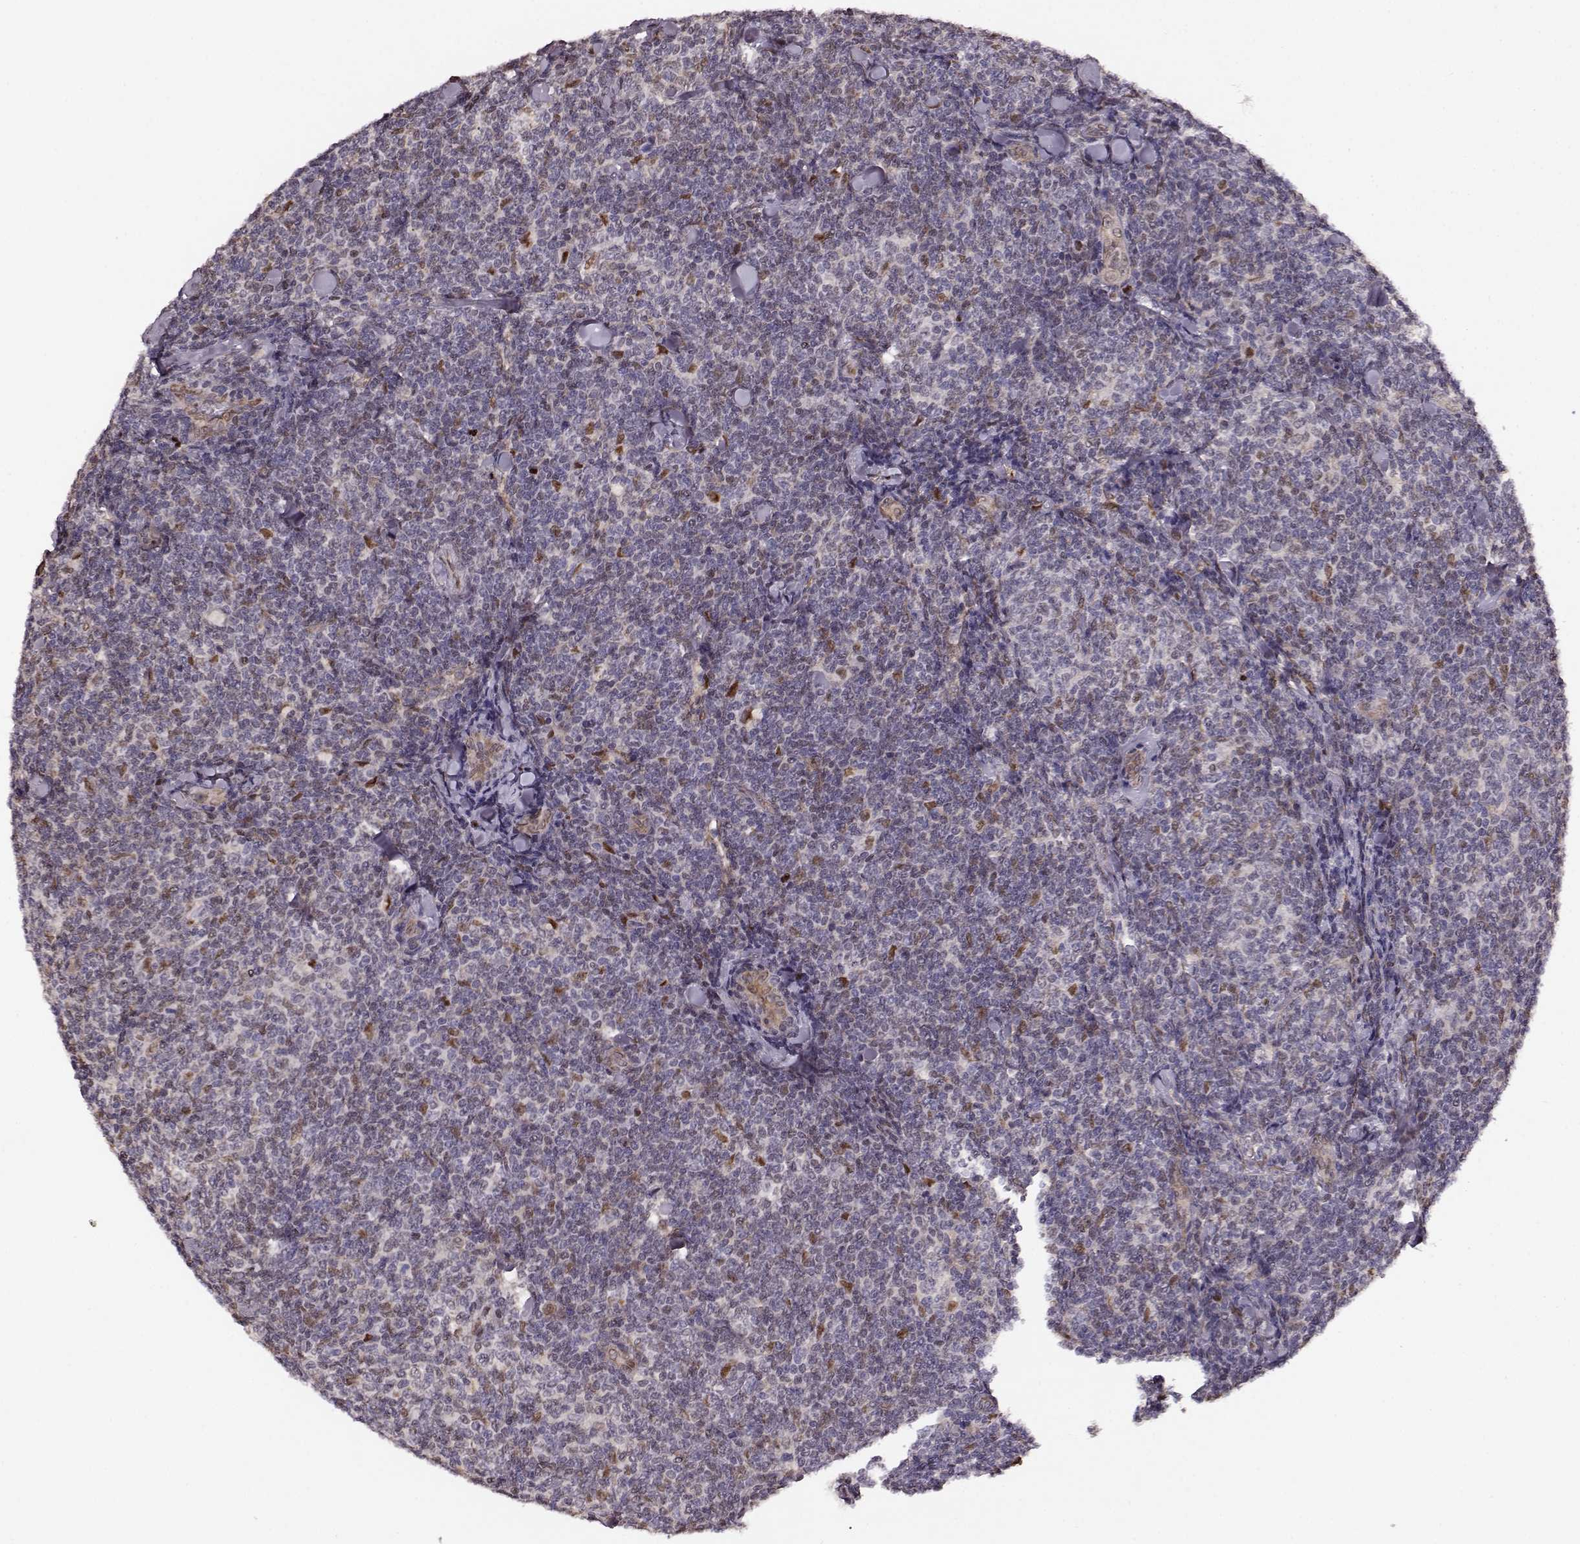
{"staining": {"intensity": "negative", "quantity": "none", "location": "none"}, "tissue": "lymphoma", "cell_type": "Tumor cells", "image_type": "cancer", "snomed": [{"axis": "morphology", "description": "Malignant lymphoma, non-Hodgkin's type, Low grade"}, {"axis": "topography", "description": "Lymph node"}], "caption": "Human malignant lymphoma, non-Hodgkin's type (low-grade) stained for a protein using immunohistochemistry demonstrates no expression in tumor cells.", "gene": "KLF6", "patient": {"sex": "female", "age": 56}}